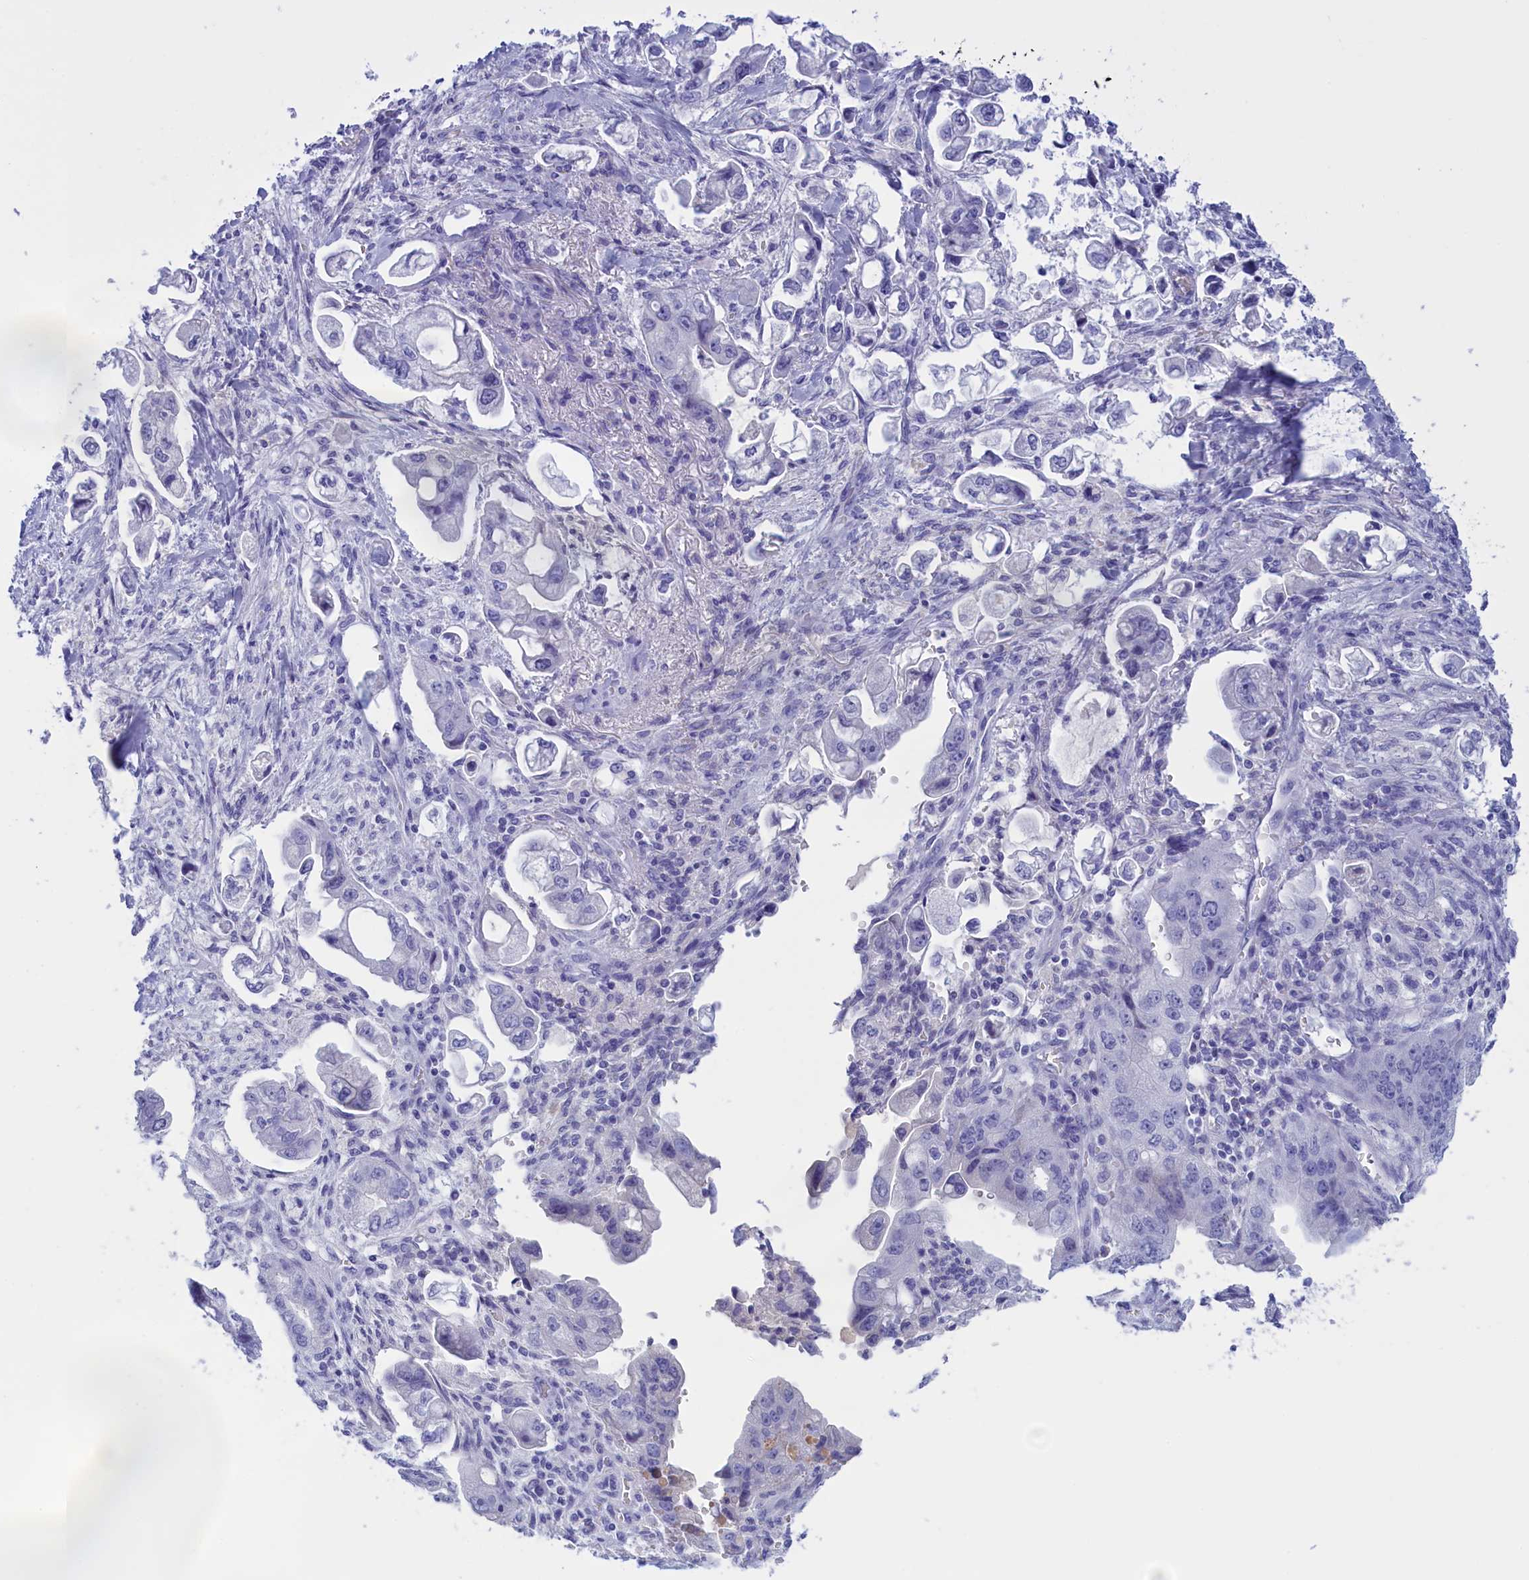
{"staining": {"intensity": "negative", "quantity": "none", "location": "none"}, "tissue": "stomach cancer", "cell_type": "Tumor cells", "image_type": "cancer", "snomed": [{"axis": "morphology", "description": "Adenocarcinoma, NOS"}, {"axis": "topography", "description": "Stomach"}], "caption": "DAB (3,3'-diaminobenzidine) immunohistochemical staining of human stomach cancer (adenocarcinoma) demonstrates no significant staining in tumor cells.", "gene": "PROK2", "patient": {"sex": "male", "age": 62}}